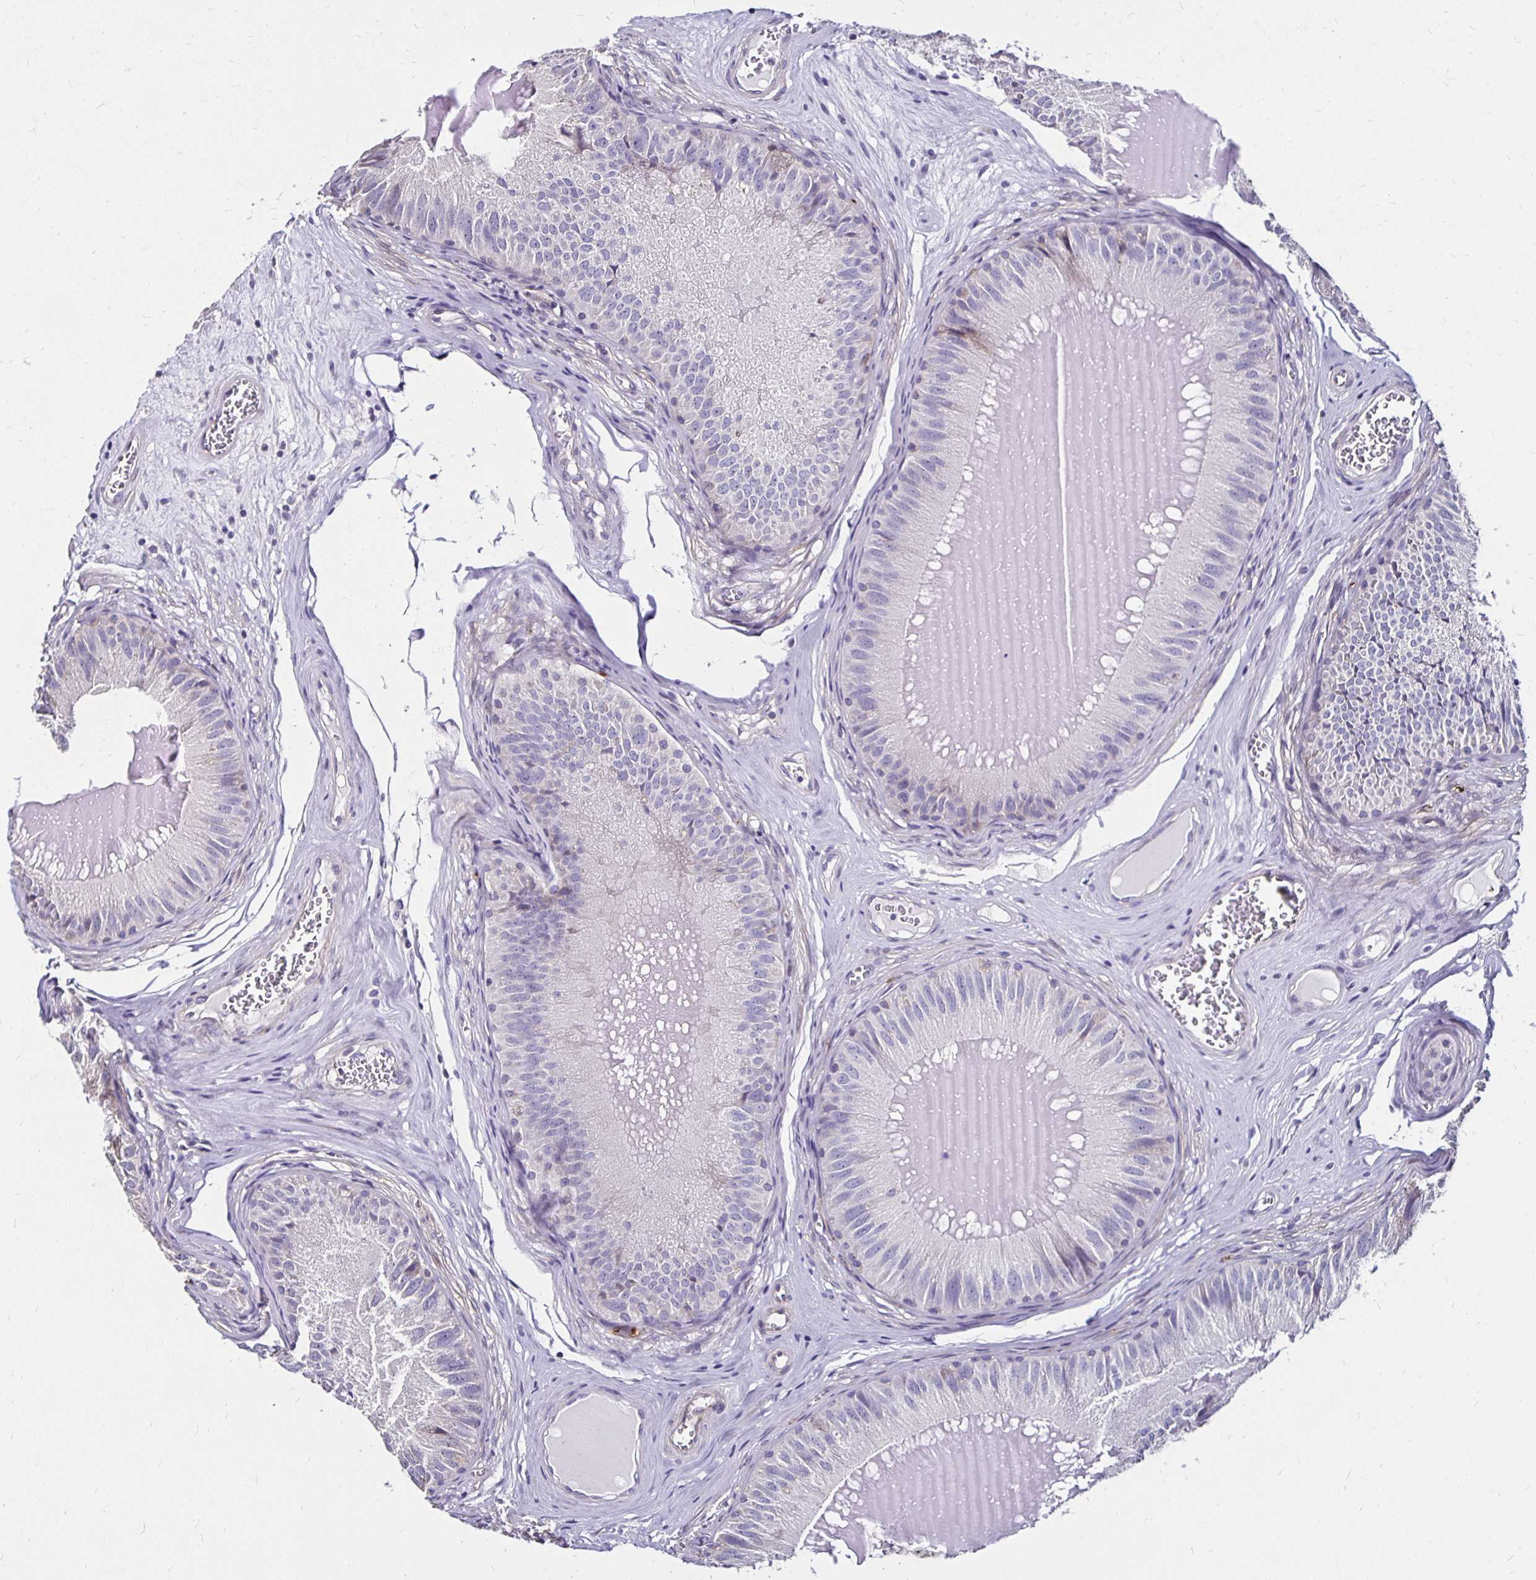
{"staining": {"intensity": "negative", "quantity": "none", "location": "none"}, "tissue": "epididymis", "cell_type": "Glandular cells", "image_type": "normal", "snomed": [{"axis": "morphology", "description": "Normal tissue, NOS"}, {"axis": "topography", "description": "Epididymis, spermatic cord, NOS"}], "caption": "An IHC image of normal epididymis is shown. There is no staining in glandular cells of epididymis. (DAB (3,3'-diaminobenzidine) immunohistochemistry visualized using brightfield microscopy, high magnification).", "gene": "ITGB1", "patient": {"sex": "male", "age": 39}}